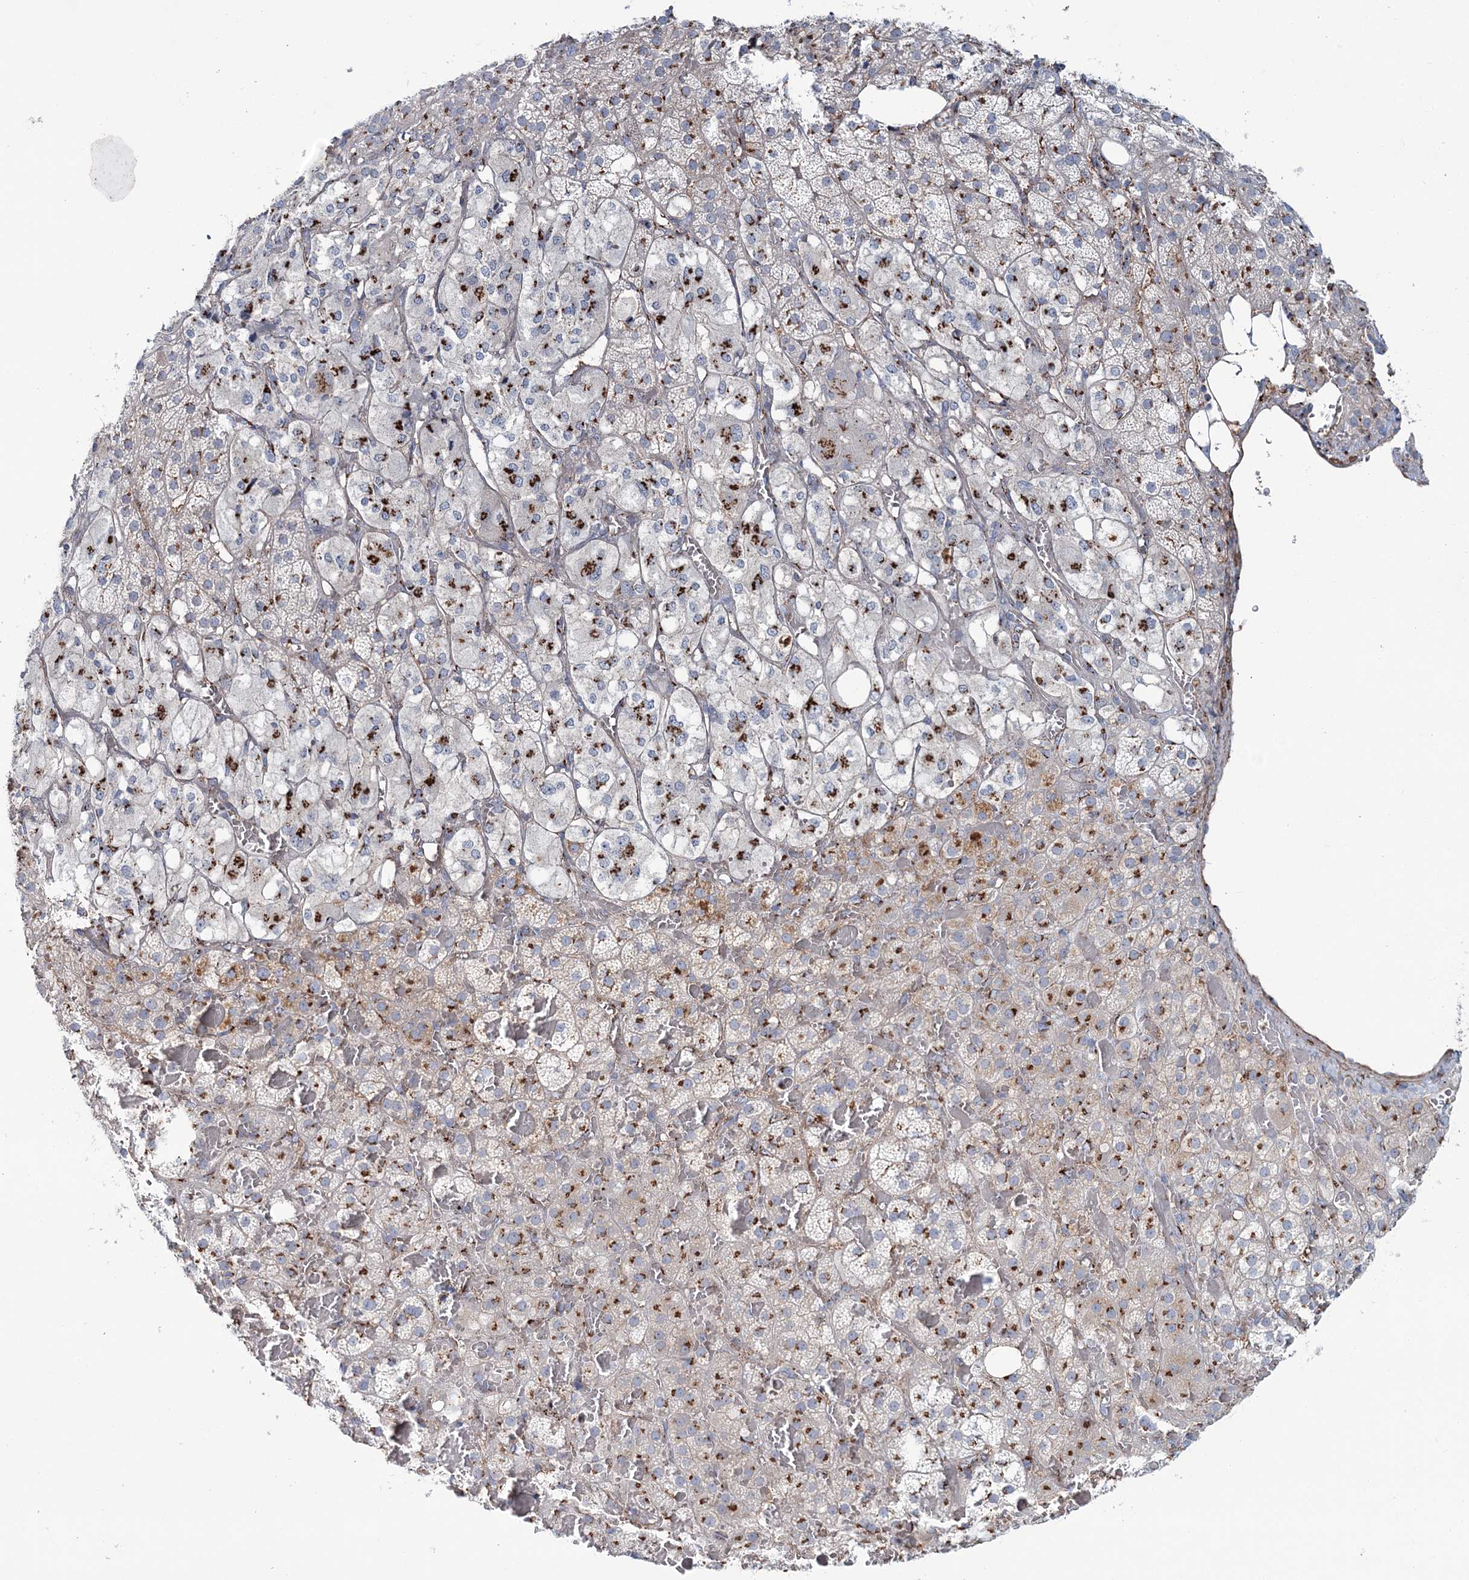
{"staining": {"intensity": "moderate", "quantity": ">75%", "location": "cytoplasmic/membranous"}, "tissue": "adrenal gland", "cell_type": "Glandular cells", "image_type": "normal", "snomed": [{"axis": "morphology", "description": "Normal tissue, NOS"}, {"axis": "topography", "description": "Adrenal gland"}], "caption": "A photomicrograph of adrenal gland stained for a protein exhibits moderate cytoplasmic/membranous brown staining in glandular cells. The protein is stained brown, and the nuclei are stained in blue (DAB (3,3'-diaminobenzidine) IHC with brightfield microscopy, high magnification).", "gene": "MAN1A2", "patient": {"sex": "female", "age": 59}}